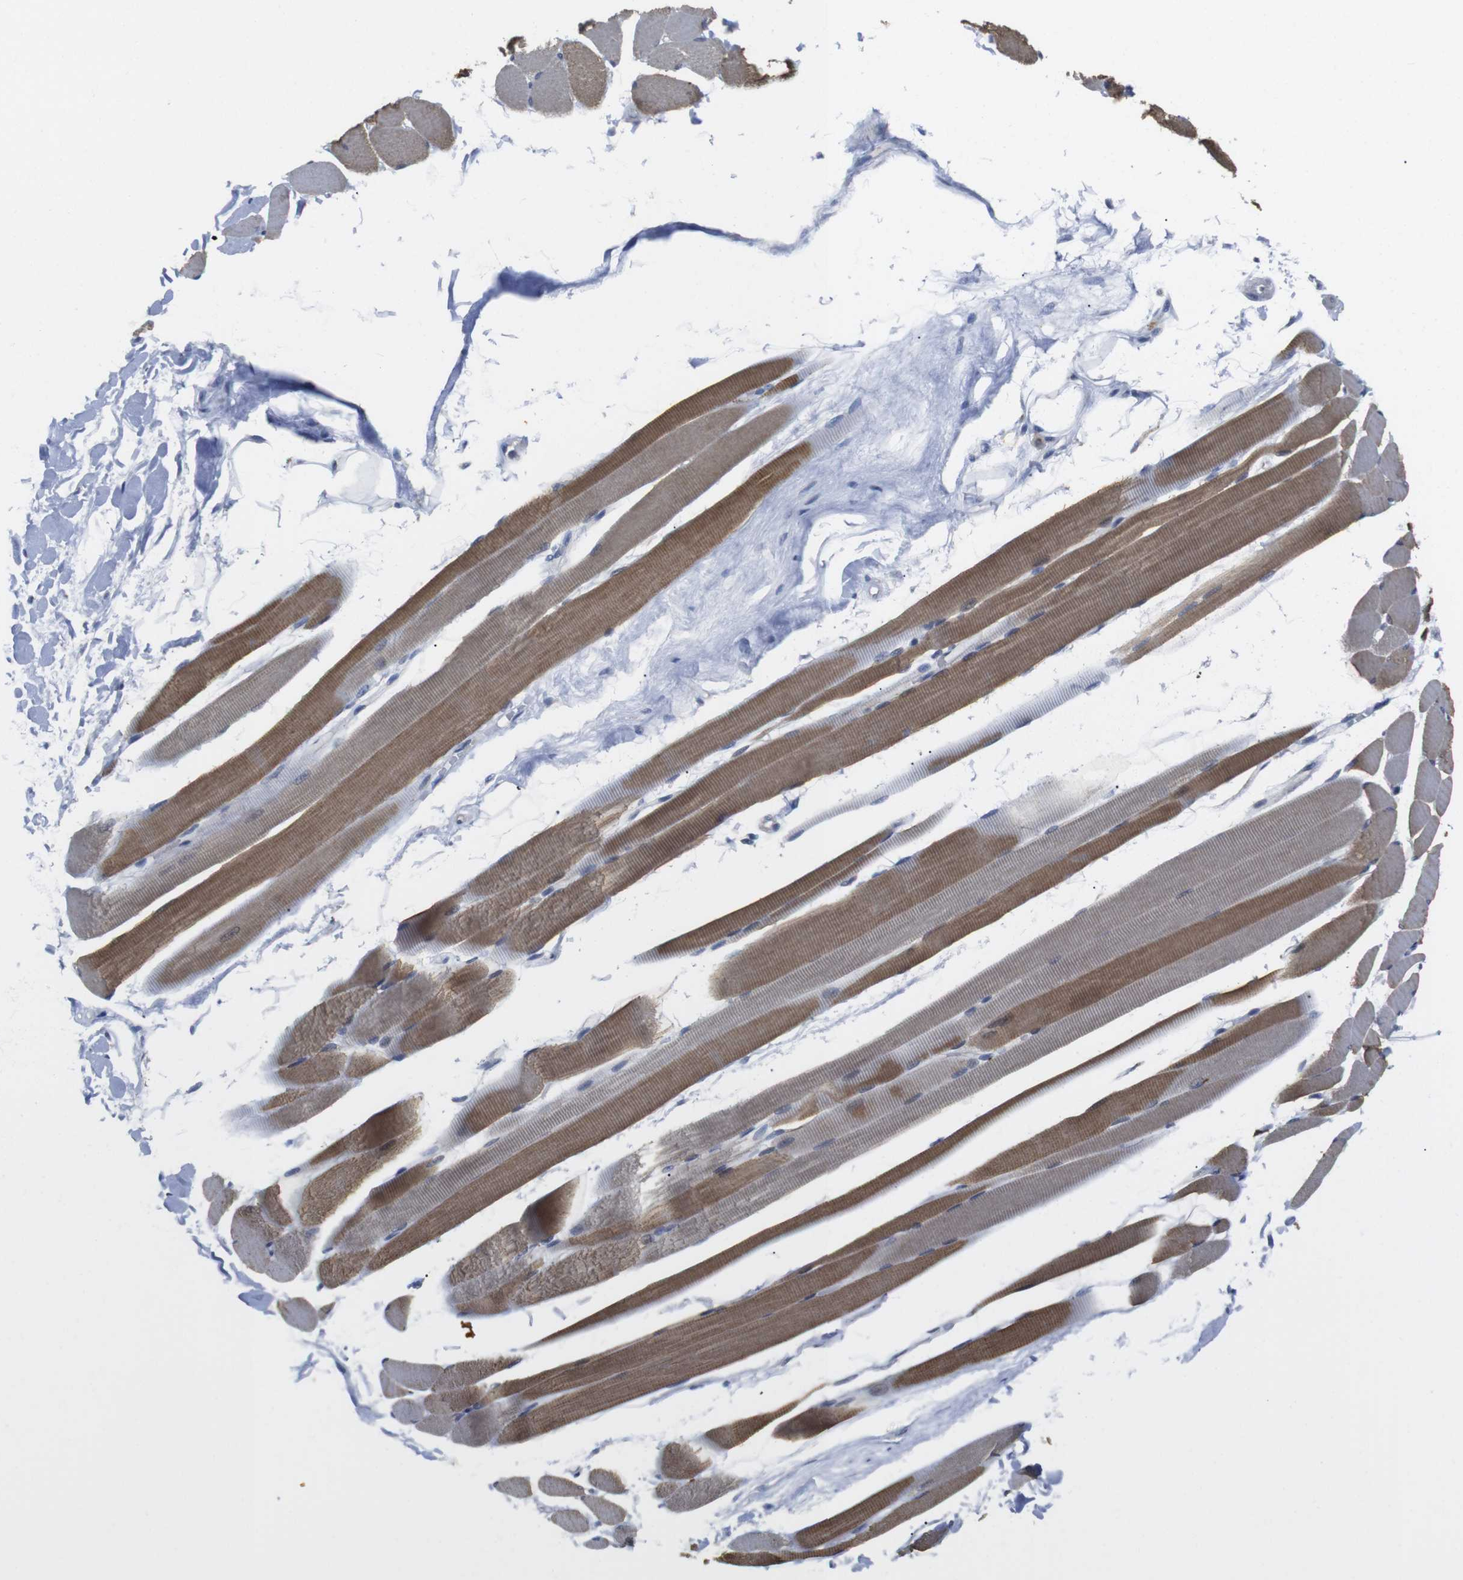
{"staining": {"intensity": "moderate", "quantity": ">75%", "location": "cytoplasmic/membranous"}, "tissue": "skeletal muscle", "cell_type": "Myocytes", "image_type": "normal", "snomed": [{"axis": "morphology", "description": "Normal tissue, NOS"}, {"axis": "topography", "description": "Skeletal muscle"}, {"axis": "topography", "description": "Peripheral nerve tissue"}], "caption": "Myocytes demonstrate moderate cytoplasmic/membranous expression in about >75% of cells in normal skeletal muscle. The protein of interest is stained brown, and the nuclei are stained in blue (DAB (3,3'-diaminobenzidine) IHC with brightfield microscopy, high magnification).", "gene": "FNTA", "patient": {"sex": "female", "age": 84}}